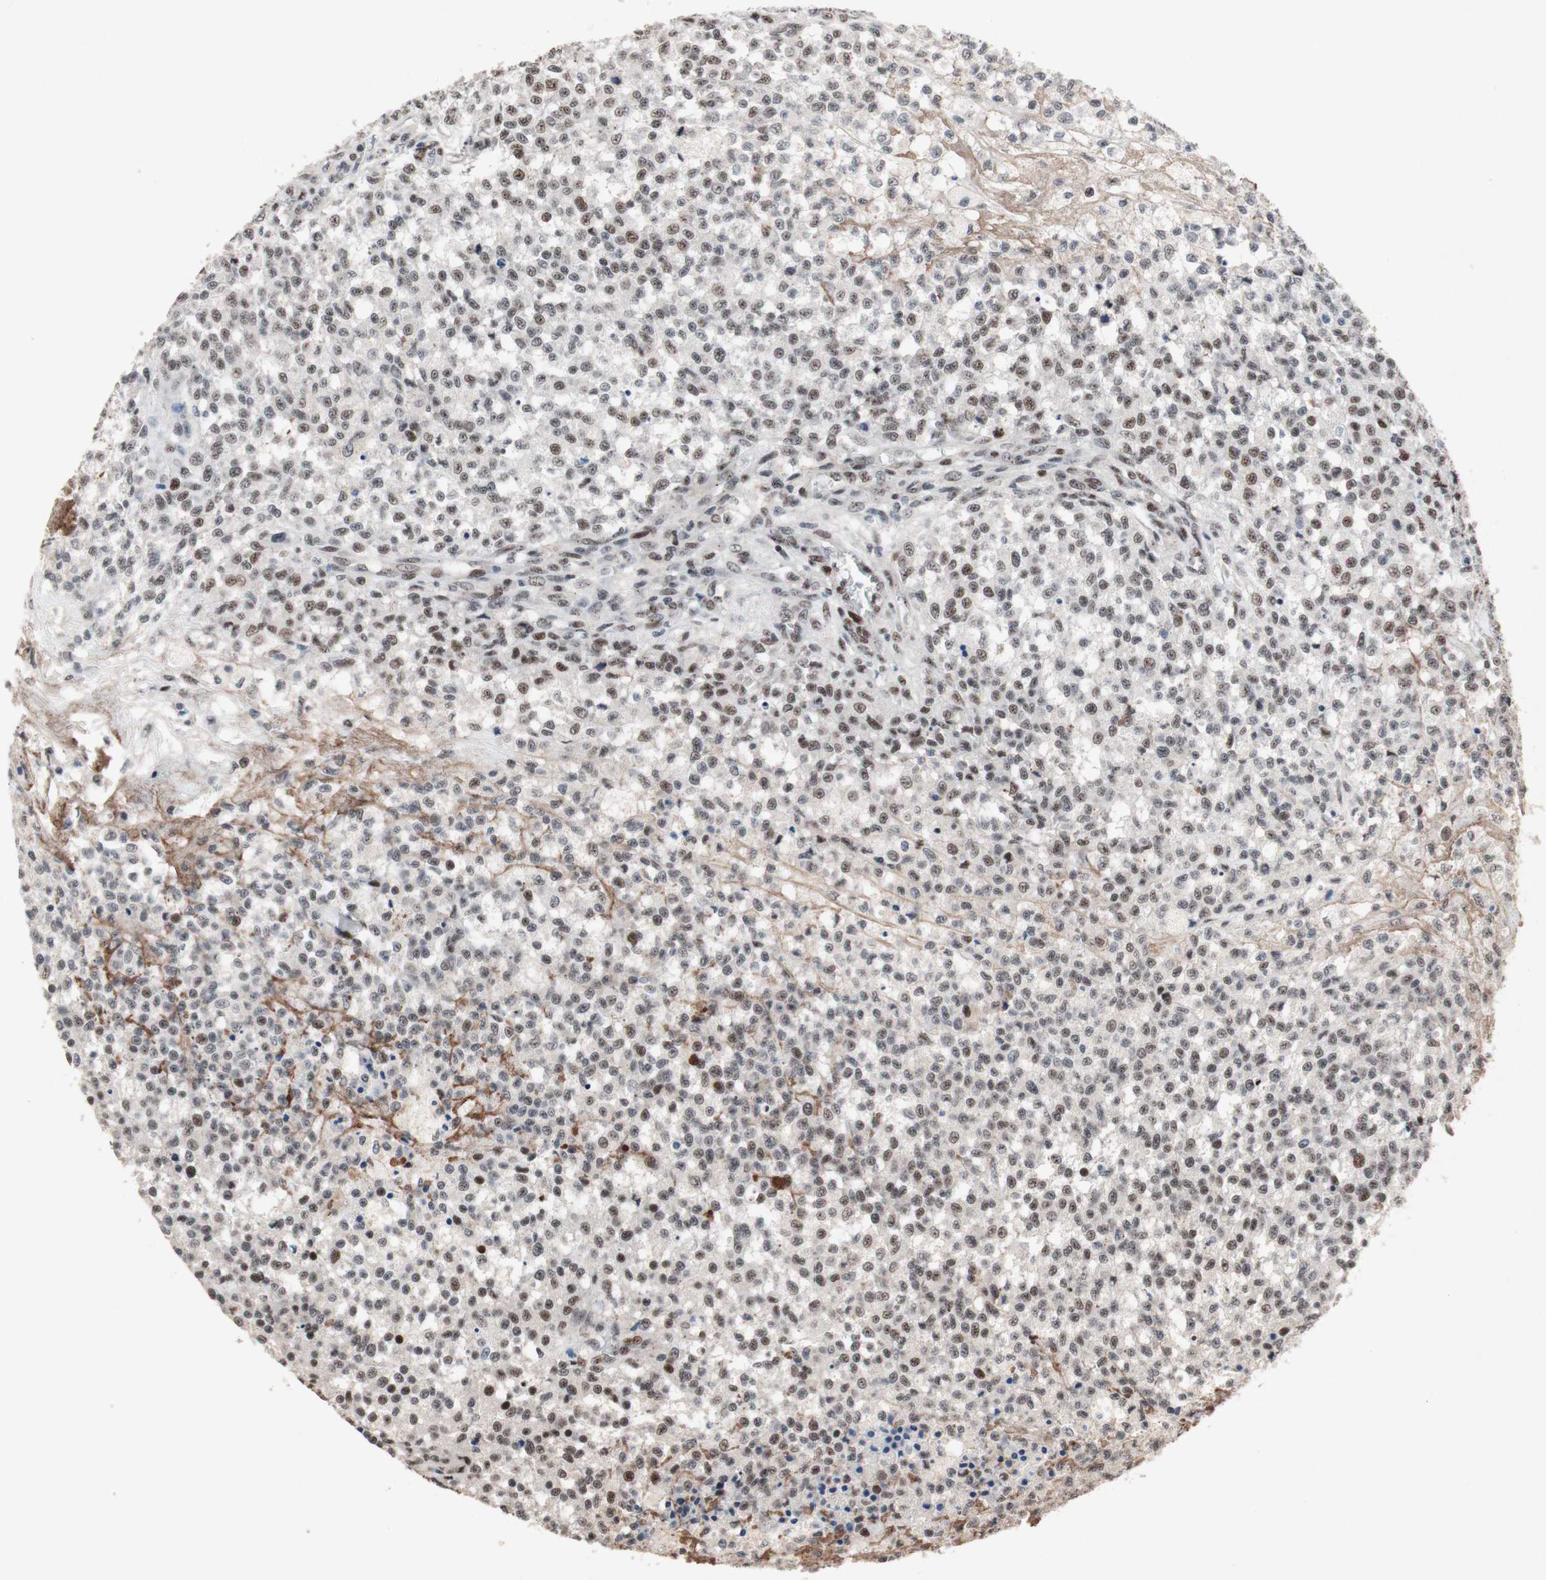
{"staining": {"intensity": "moderate", "quantity": "25%-75%", "location": "nuclear"}, "tissue": "testis cancer", "cell_type": "Tumor cells", "image_type": "cancer", "snomed": [{"axis": "morphology", "description": "Seminoma, NOS"}, {"axis": "topography", "description": "Testis"}], "caption": "High-power microscopy captured an immunohistochemistry image of testis seminoma, revealing moderate nuclear expression in approximately 25%-75% of tumor cells. The staining was performed using DAB, with brown indicating positive protein expression. Nuclei are stained blue with hematoxylin.", "gene": "TLE1", "patient": {"sex": "male", "age": 59}}